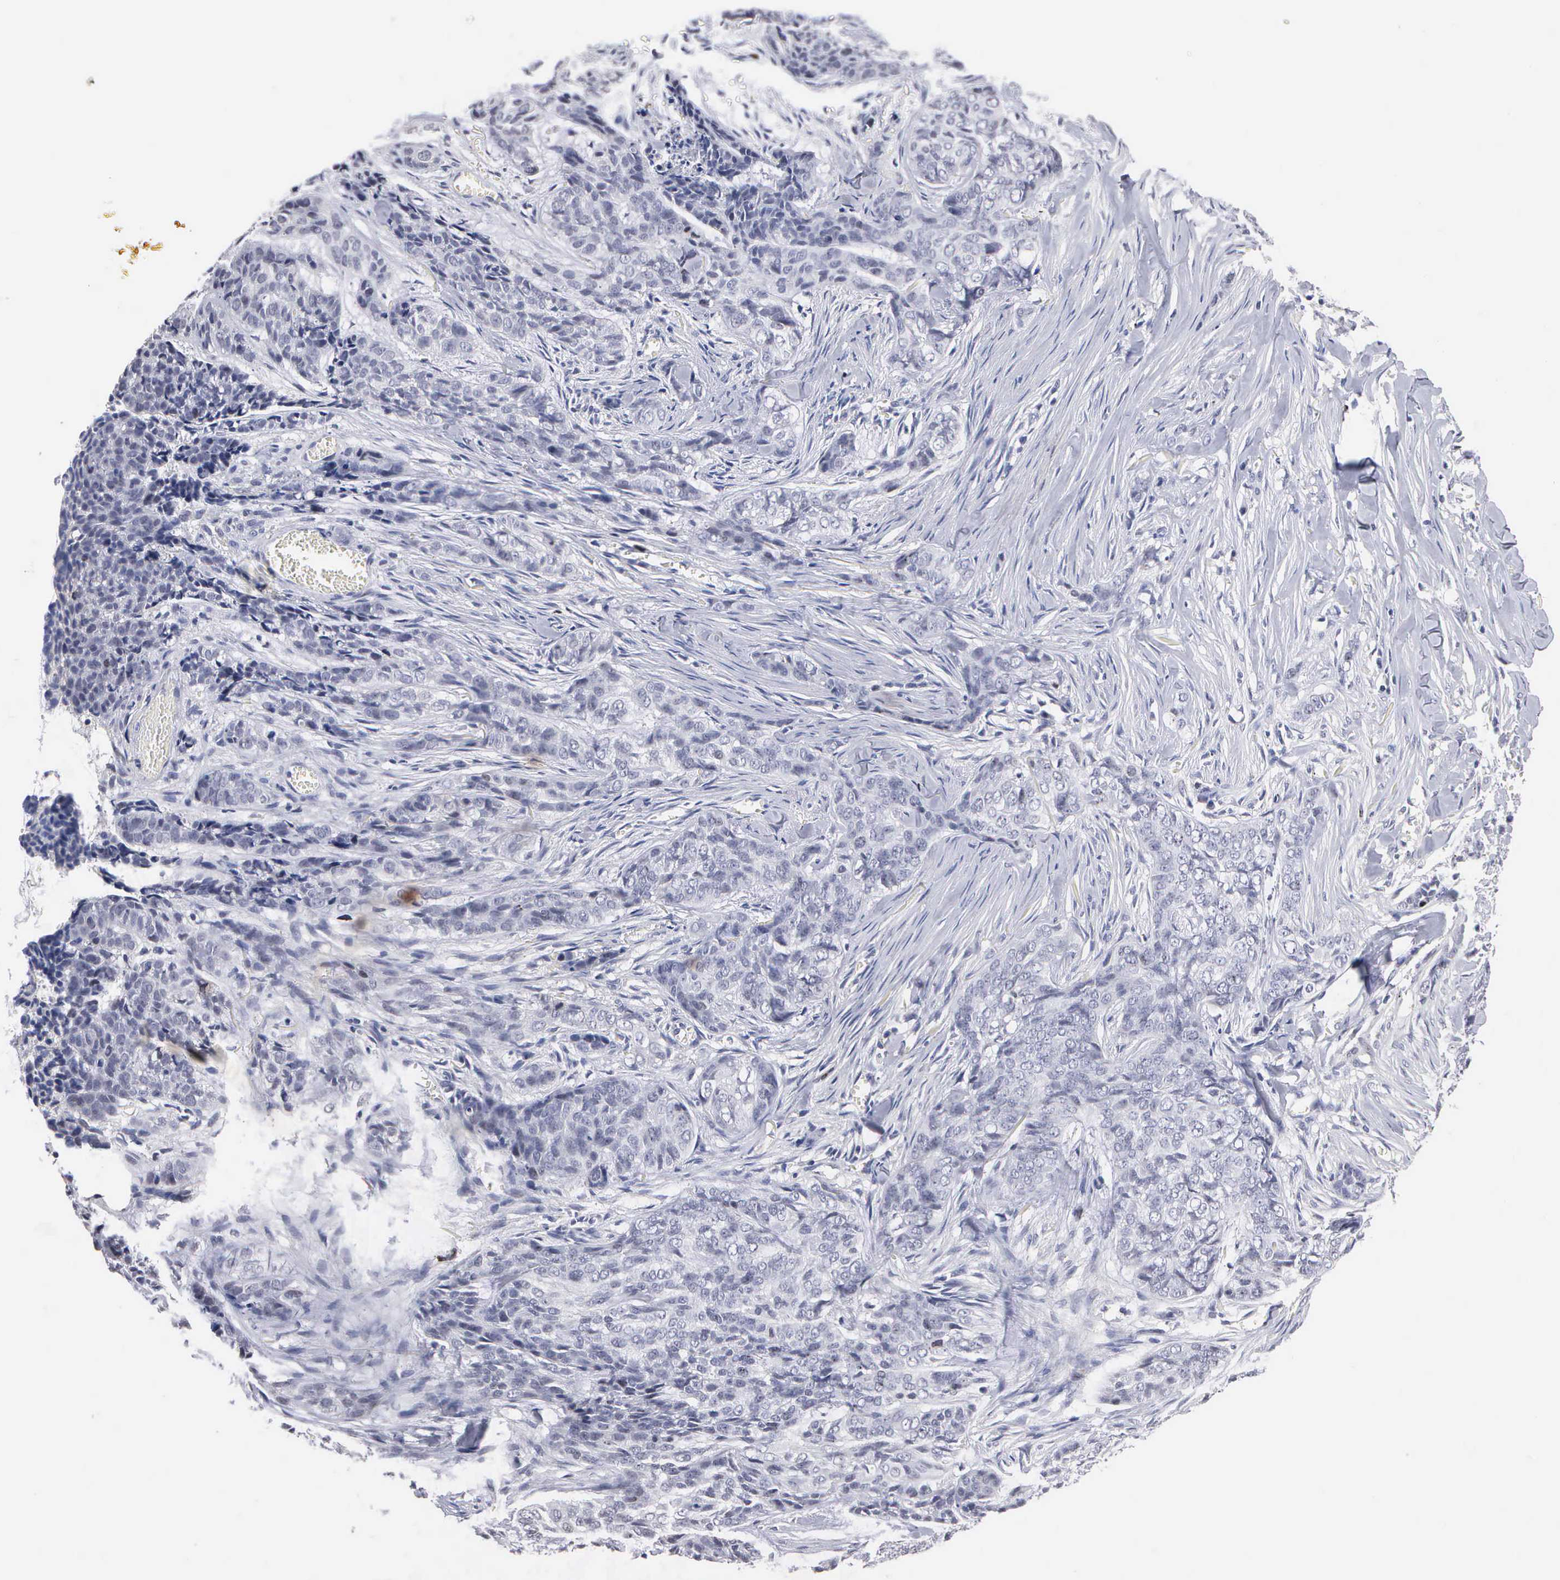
{"staining": {"intensity": "negative", "quantity": "none", "location": "none"}, "tissue": "skin cancer", "cell_type": "Tumor cells", "image_type": "cancer", "snomed": [{"axis": "morphology", "description": "Normal tissue, NOS"}, {"axis": "morphology", "description": "Basal cell carcinoma"}, {"axis": "topography", "description": "Skin"}], "caption": "Tumor cells show no significant protein positivity in skin cancer (basal cell carcinoma).", "gene": "KDM6A", "patient": {"sex": "female", "age": 65}}